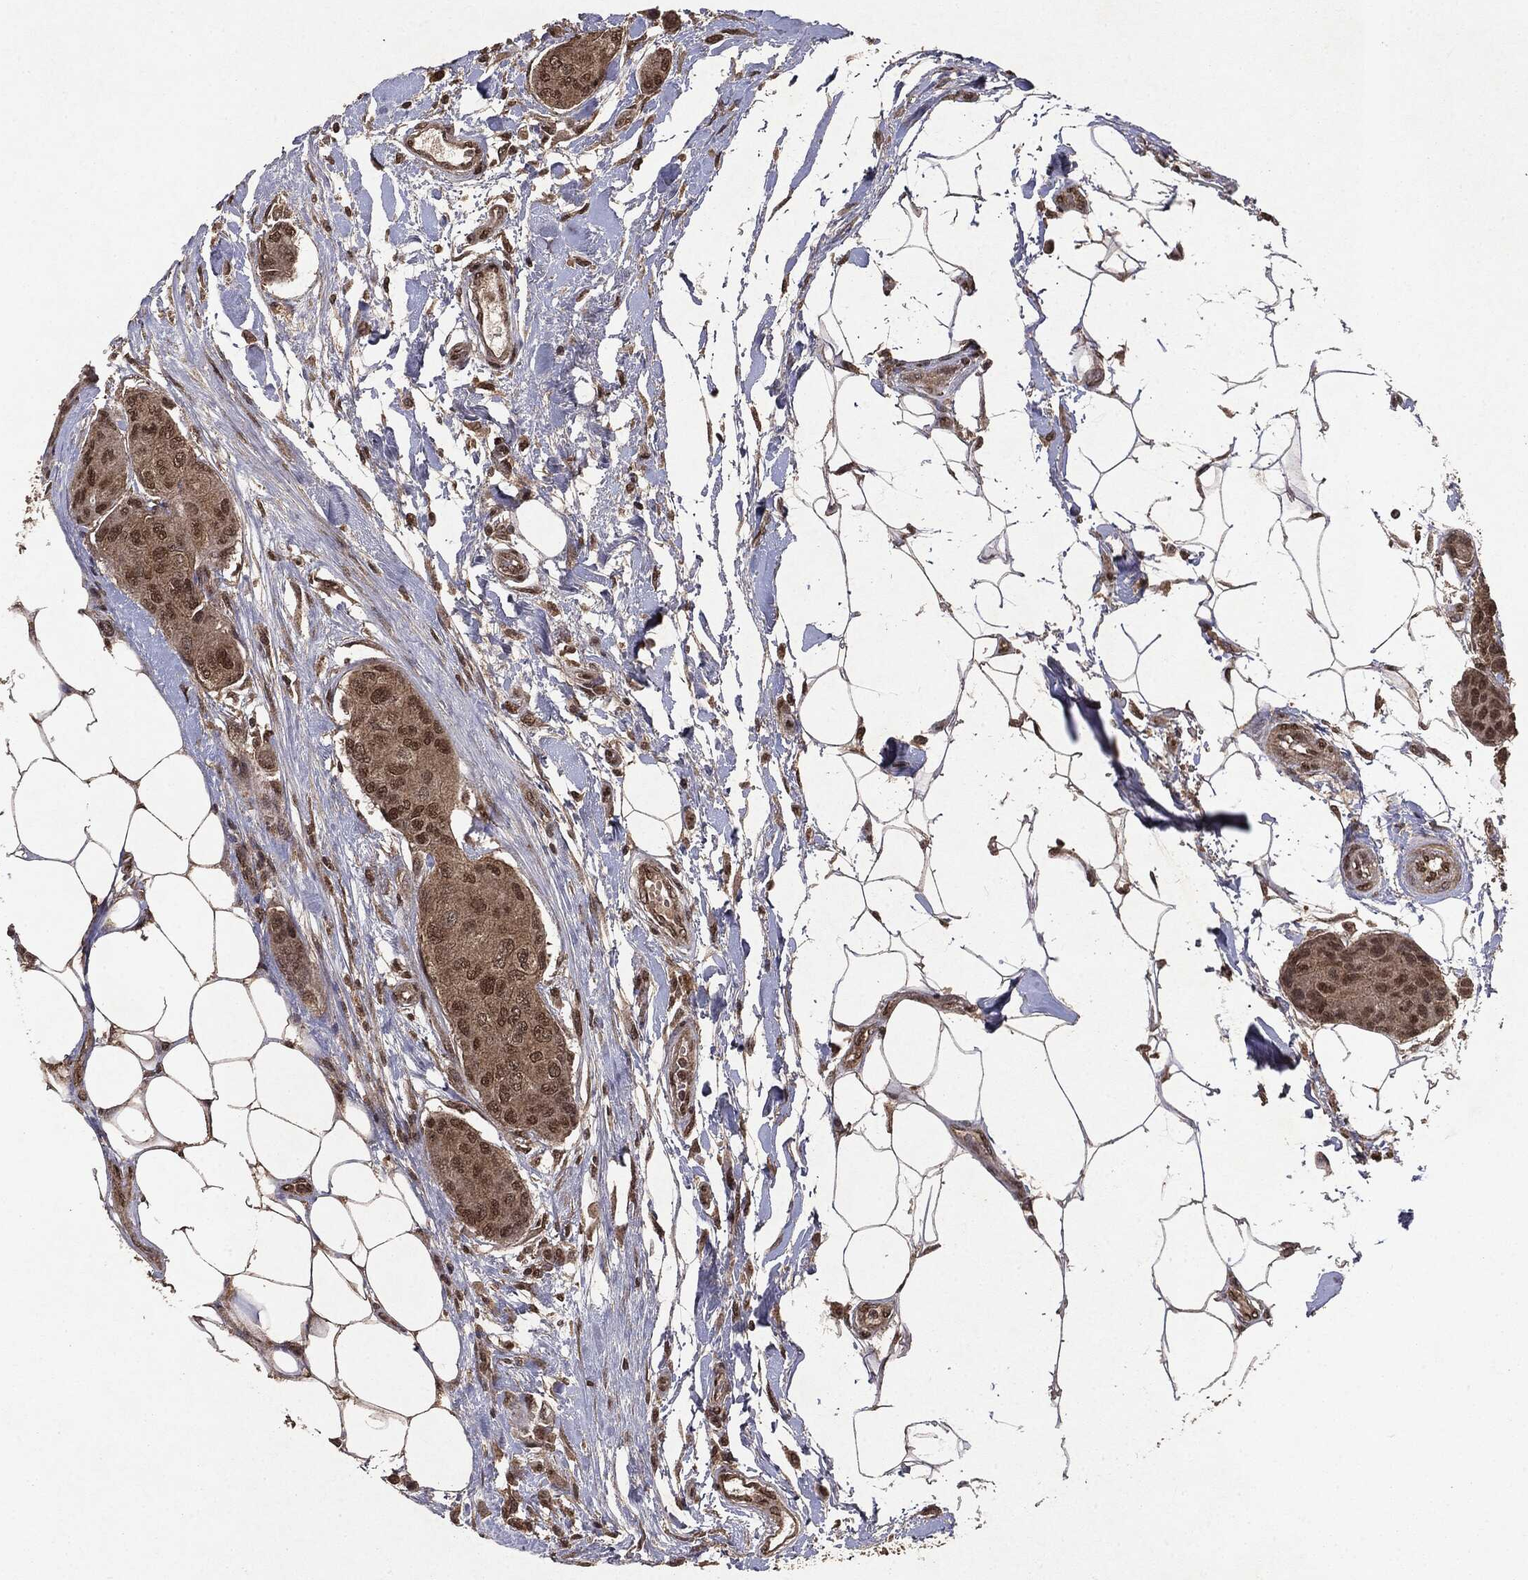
{"staining": {"intensity": "moderate", "quantity": ">75%", "location": "cytoplasmic/membranous,nuclear"}, "tissue": "breast cancer", "cell_type": "Tumor cells", "image_type": "cancer", "snomed": [{"axis": "morphology", "description": "Duct carcinoma"}, {"axis": "topography", "description": "Breast"}, {"axis": "topography", "description": "Lymph node"}], "caption": "Immunohistochemistry (IHC) of breast cancer (intraductal carcinoma) displays medium levels of moderate cytoplasmic/membranous and nuclear positivity in approximately >75% of tumor cells. The protein of interest is shown in brown color, while the nuclei are stained blue.", "gene": "PEBP1", "patient": {"sex": "female", "age": 80}}